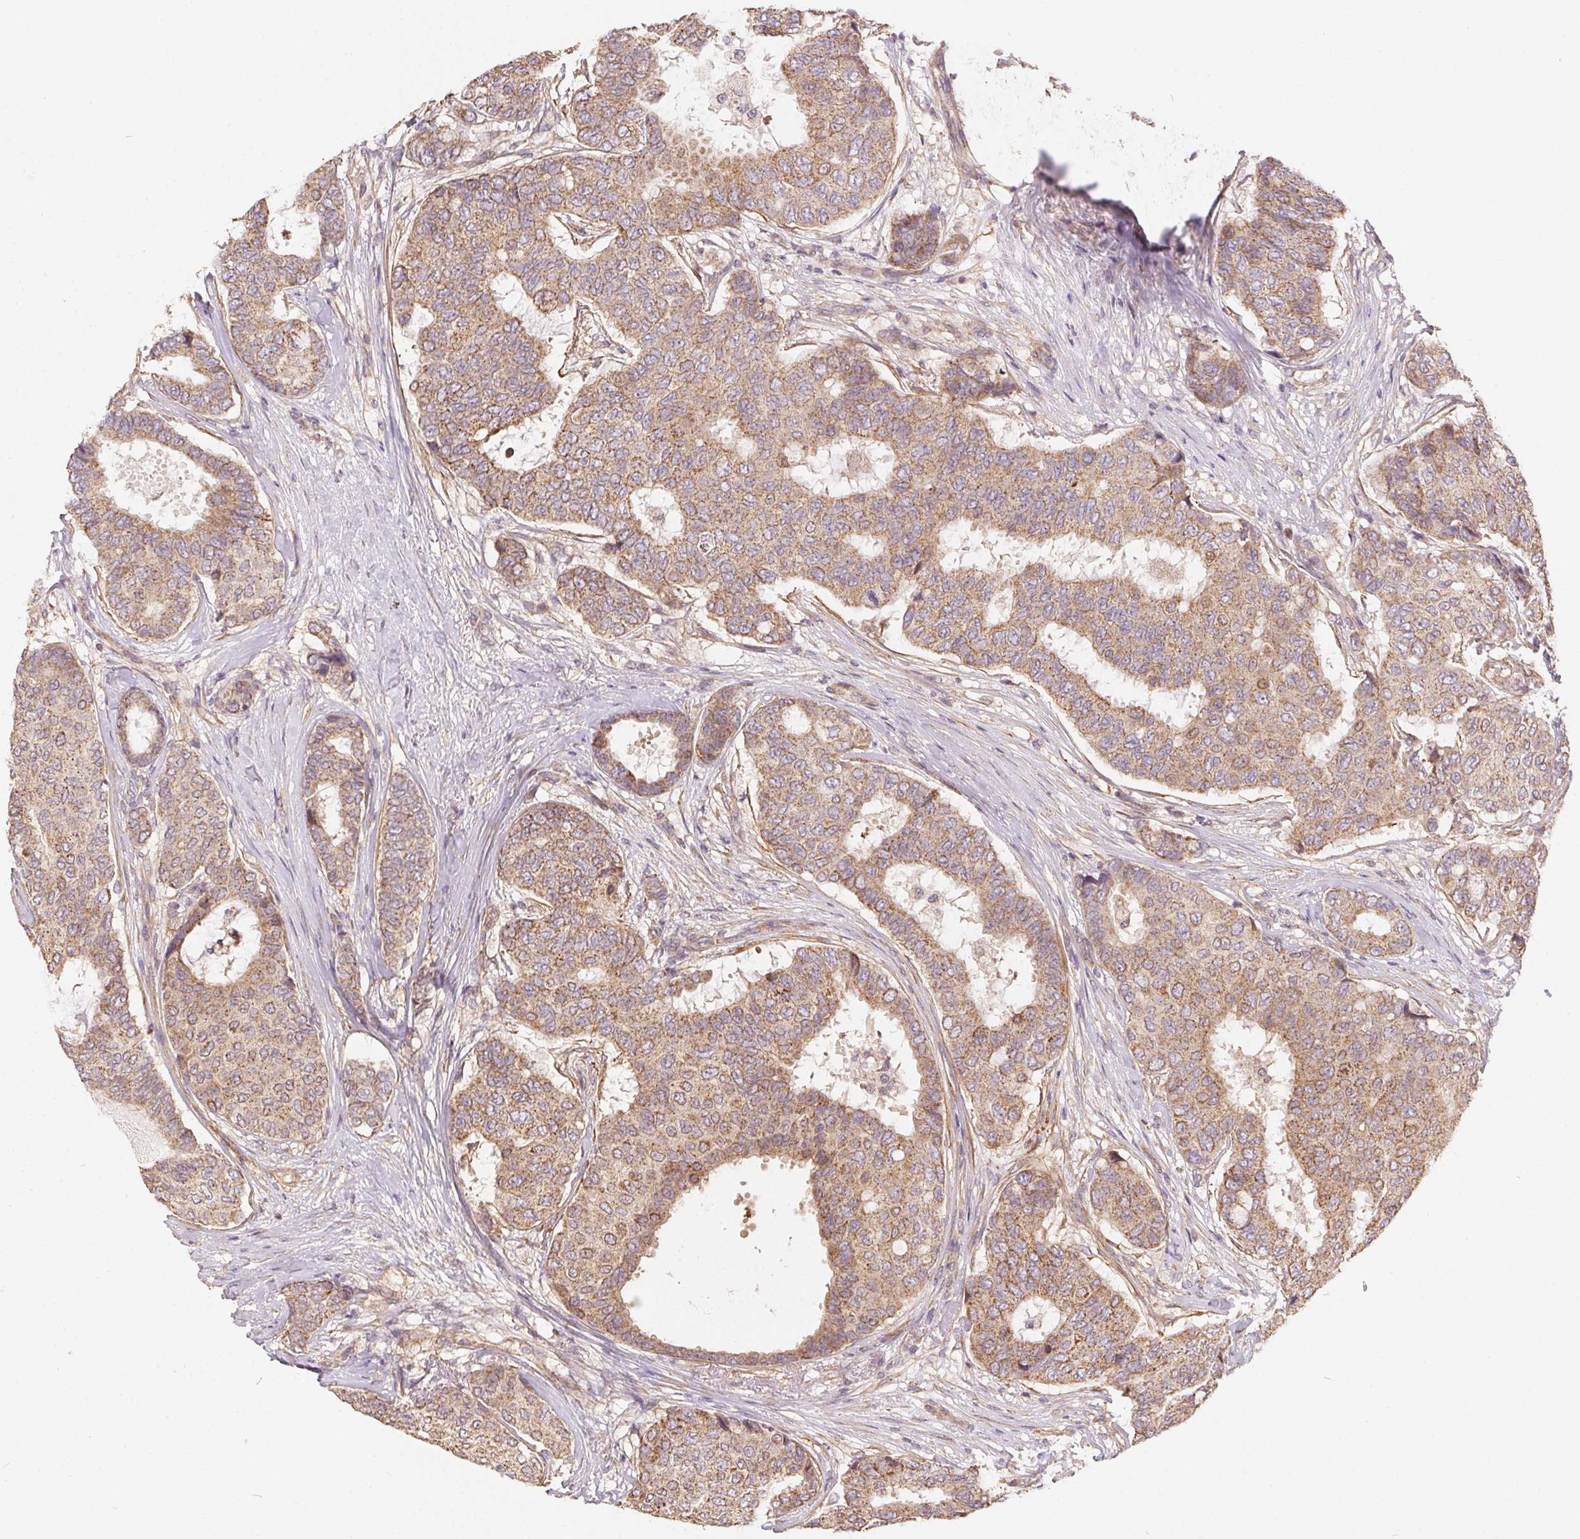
{"staining": {"intensity": "weak", "quantity": ">75%", "location": "cytoplasmic/membranous"}, "tissue": "breast cancer", "cell_type": "Tumor cells", "image_type": "cancer", "snomed": [{"axis": "morphology", "description": "Duct carcinoma"}, {"axis": "topography", "description": "Breast"}], "caption": "Immunohistochemistry staining of breast cancer, which displays low levels of weak cytoplasmic/membranous expression in about >75% of tumor cells indicating weak cytoplasmic/membranous protein positivity. The staining was performed using DAB (brown) for protein detection and nuclei were counterstained in hematoxylin (blue).", "gene": "REV3L", "patient": {"sex": "female", "age": 75}}